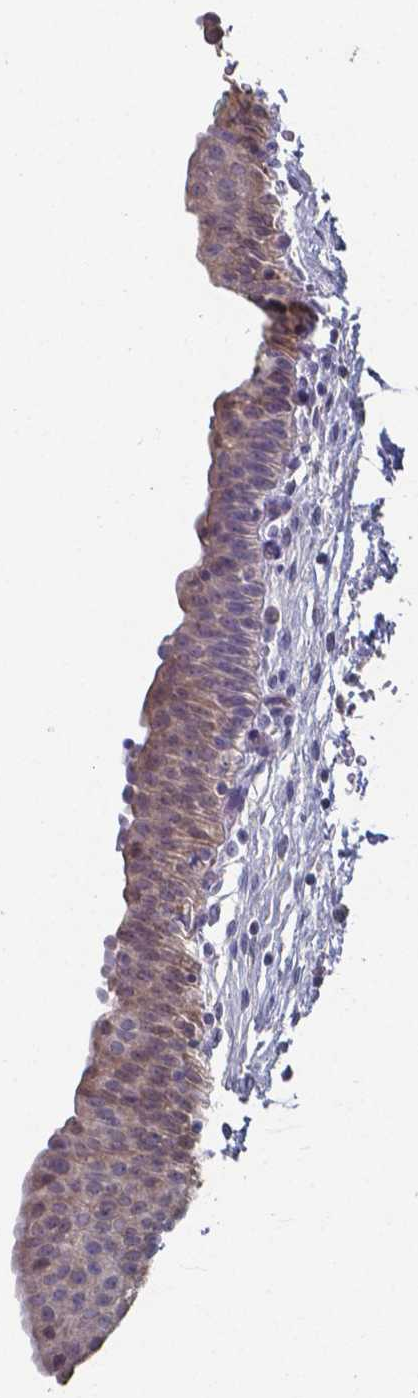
{"staining": {"intensity": "weak", "quantity": "25%-75%", "location": "cytoplasmic/membranous"}, "tissue": "urinary bladder", "cell_type": "Urothelial cells", "image_type": "normal", "snomed": [{"axis": "morphology", "description": "Normal tissue, NOS"}, {"axis": "topography", "description": "Urinary bladder"}], "caption": "About 25%-75% of urothelial cells in unremarkable human urinary bladder reveal weak cytoplasmic/membranous protein expression as visualized by brown immunohistochemical staining.", "gene": "FOXJ1", "patient": {"sex": "male", "age": 56}}